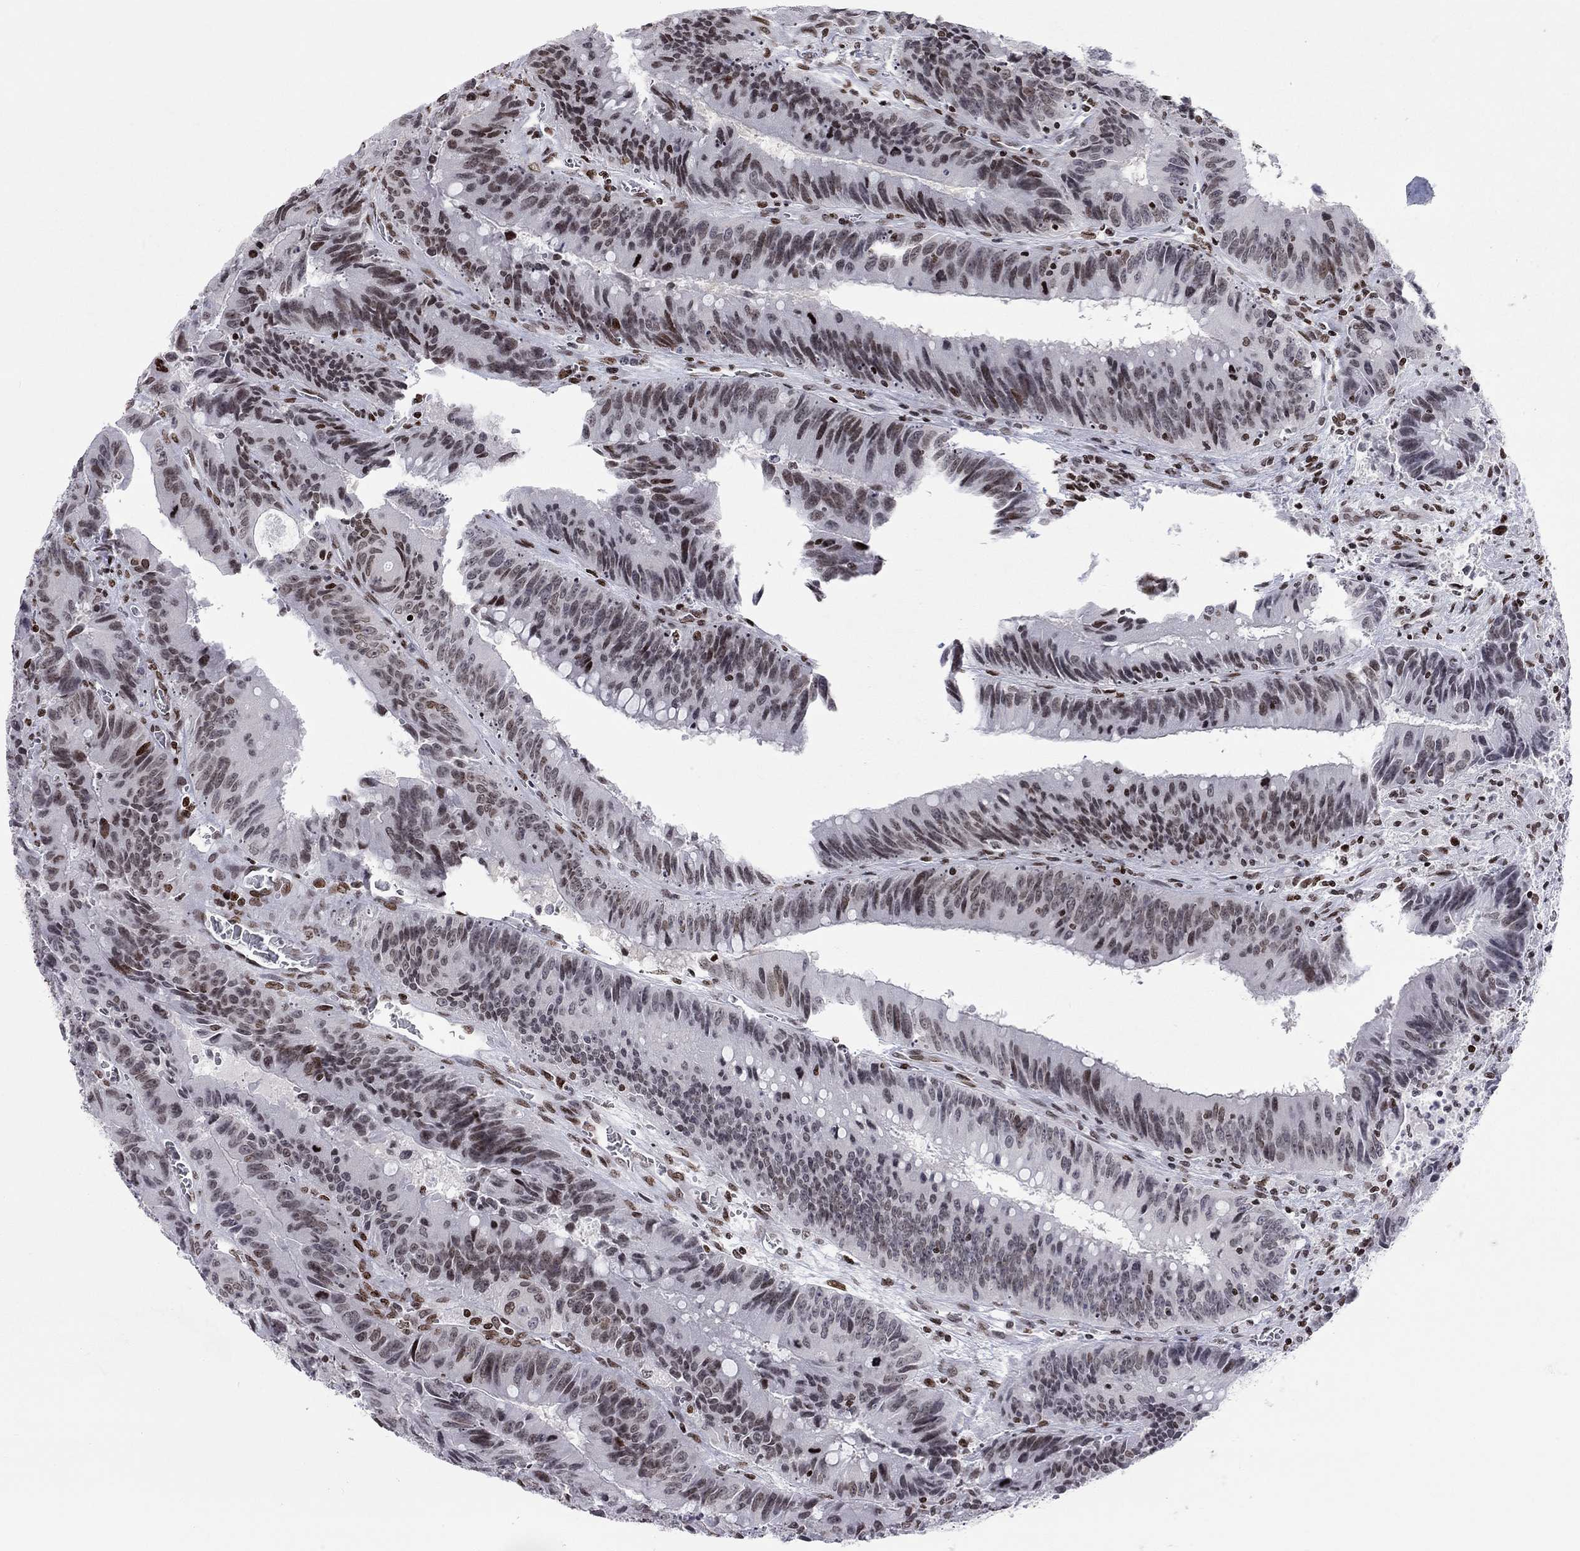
{"staining": {"intensity": "moderate", "quantity": "<25%", "location": "nuclear"}, "tissue": "colorectal cancer", "cell_type": "Tumor cells", "image_type": "cancer", "snomed": [{"axis": "morphology", "description": "Adenocarcinoma, NOS"}, {"axis": "topography", "description": "Rectum"}], "caption": "Brown immunohistochemical staining in human adenocarcinoma (colorectal) demonstrates moderate nuclear expression in about <25% of tumor cells. The staining was performed using DAB to visualize the protein expression in brown, while the nuclei were stained in blue with hematoxylin (Magnification: 20x).", "gene": "H2AX", "patient": {"sex": "female", "age": 72}}